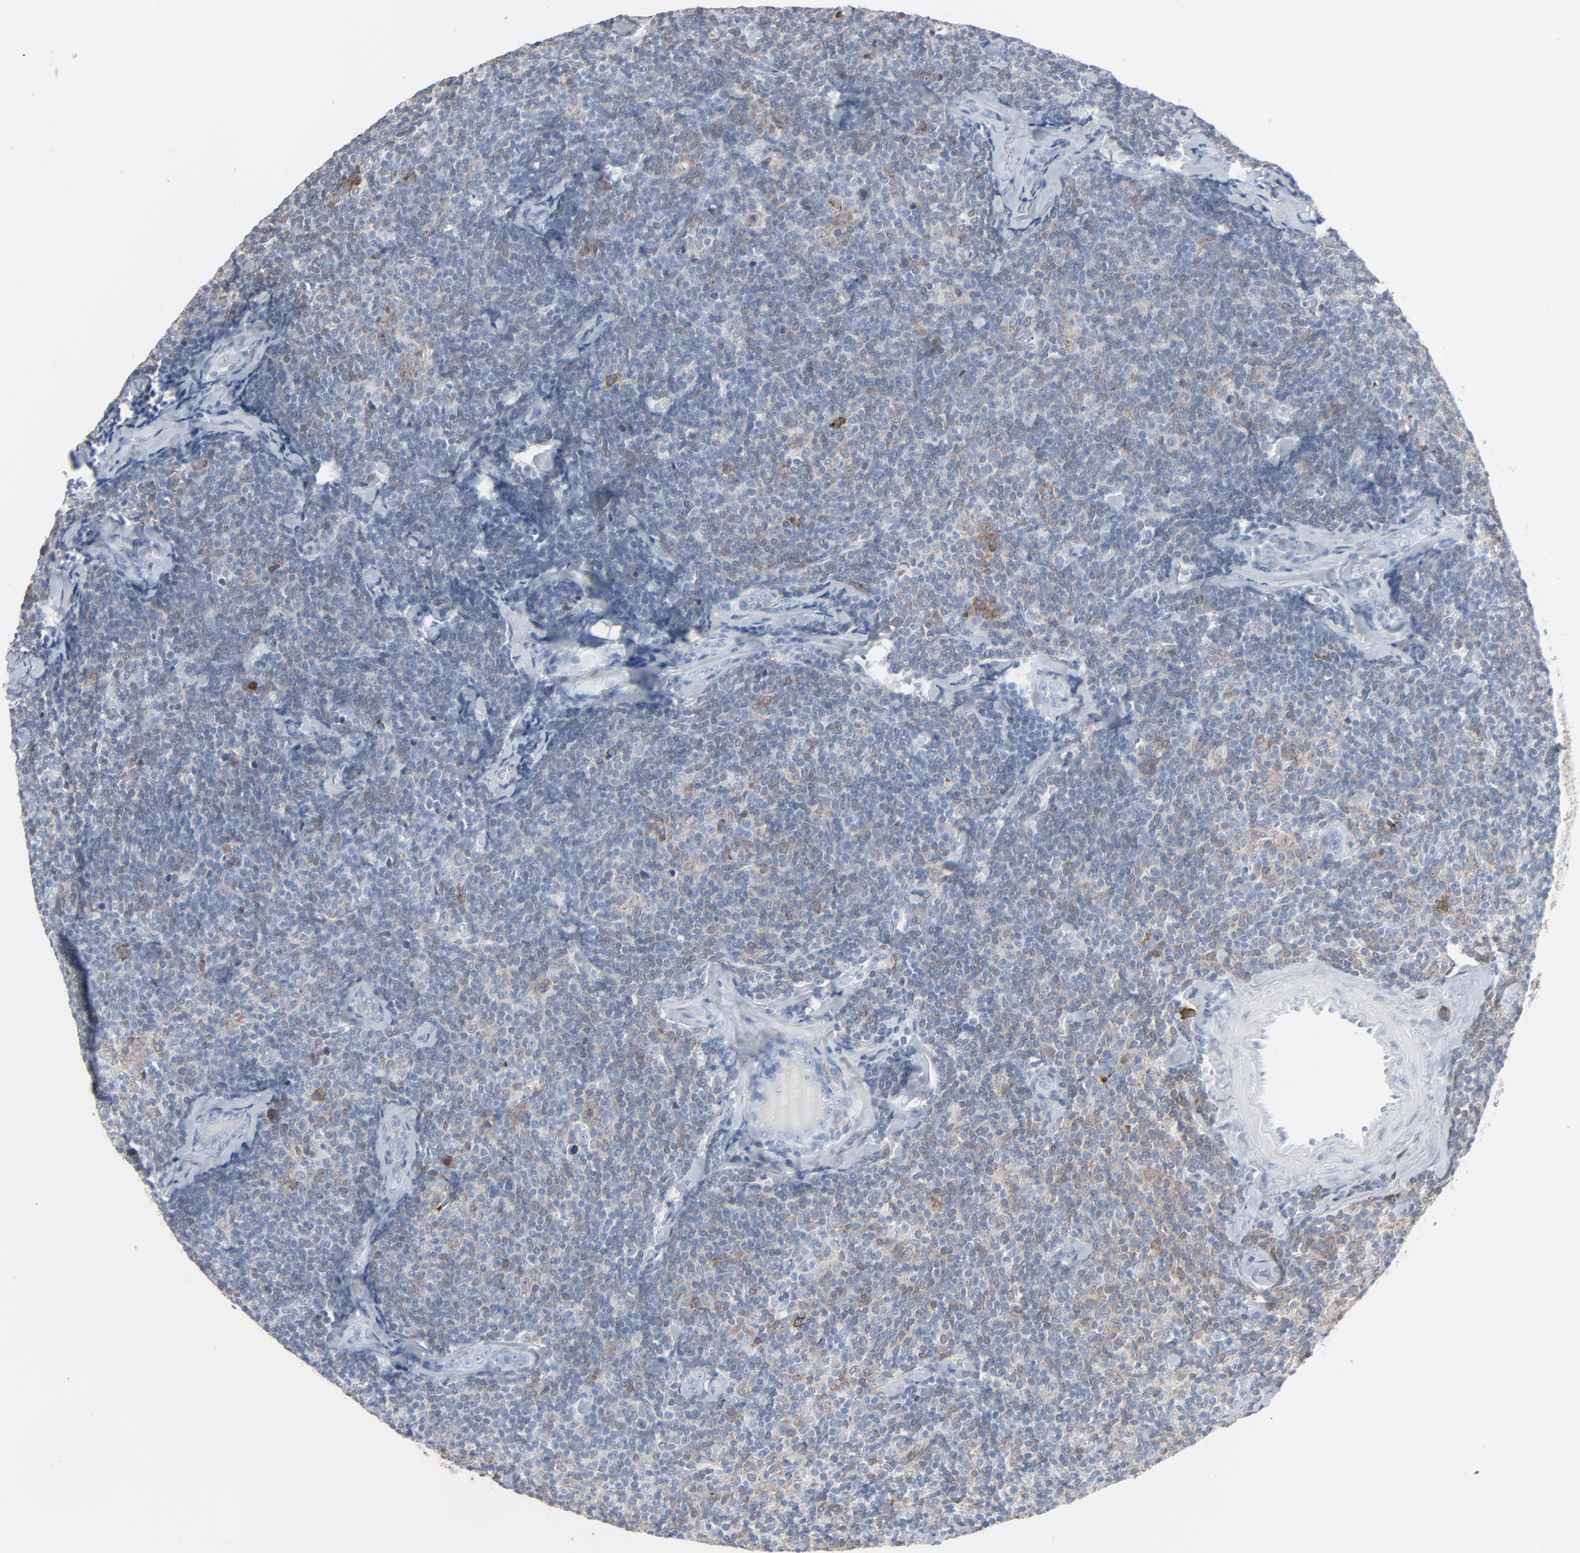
{"staining": {"intensity": "weak", "quantity": "<25%", "location": "cytoplasmic/membranous"}, "tissue": "lymphoma", "cell_type": "Tumor cells", "image_type": "cancer", "snomed": [{"axis": "morphology", "description": "Malignant lymphoma, non-Hodgkin's type, Low grade"}, {"axis": "topography", "description": "Lymph node"}], "caption": "This photomicrograph is of lymphoma stained with immunohistochemistry to label a protein in brown with the nuclei are counter-stained blue. There is no positivity in tumor cells.", "gene": "PHGDH", "patient": {"sex": "female", "age": 56}}